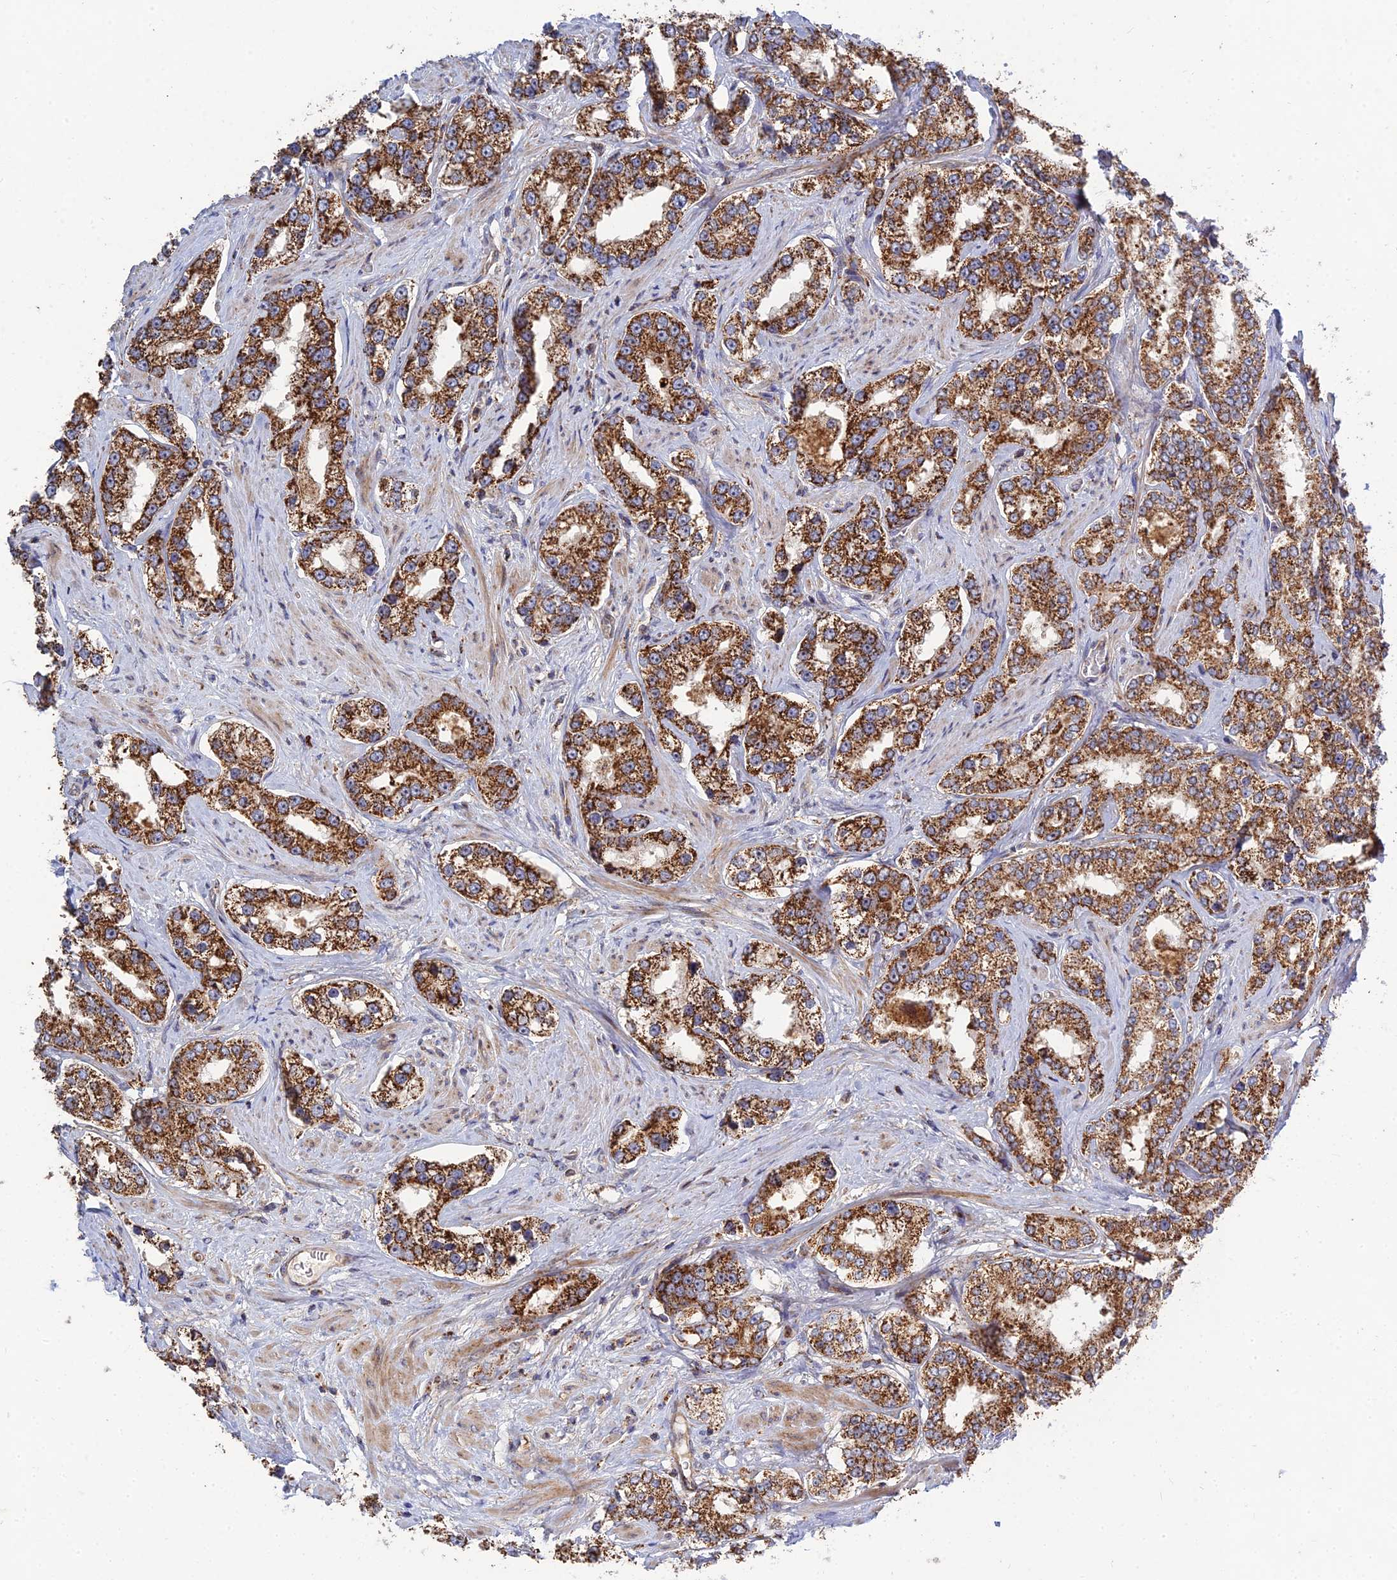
{"staining": {"intensity": "strong", "quantity": ">75%", "location": "cytoplasmic/membranous"}, "tissue": "prostate cancer", "cell_type": "Tumor cells", "image_type": "cancer", "snomed": [{"axis": "morphology", "description": "Normal tissue, NOS"}, {"axis": "morphology", "description": "Adenocarcinoma, High grade"}, {"axis": "topography", "description": "Prostate"}], "caption": "Immunohistochemical staining of human prostate high-grade adenocarcinoma reveals high levels of strong cytoplasmic/membranous staining in about >75% of tumor cells. (DAB IHC with brightfield microscopy, high magnification).", "gene": "RIC8B", "patient": {"sex": "male", "age": 83}}